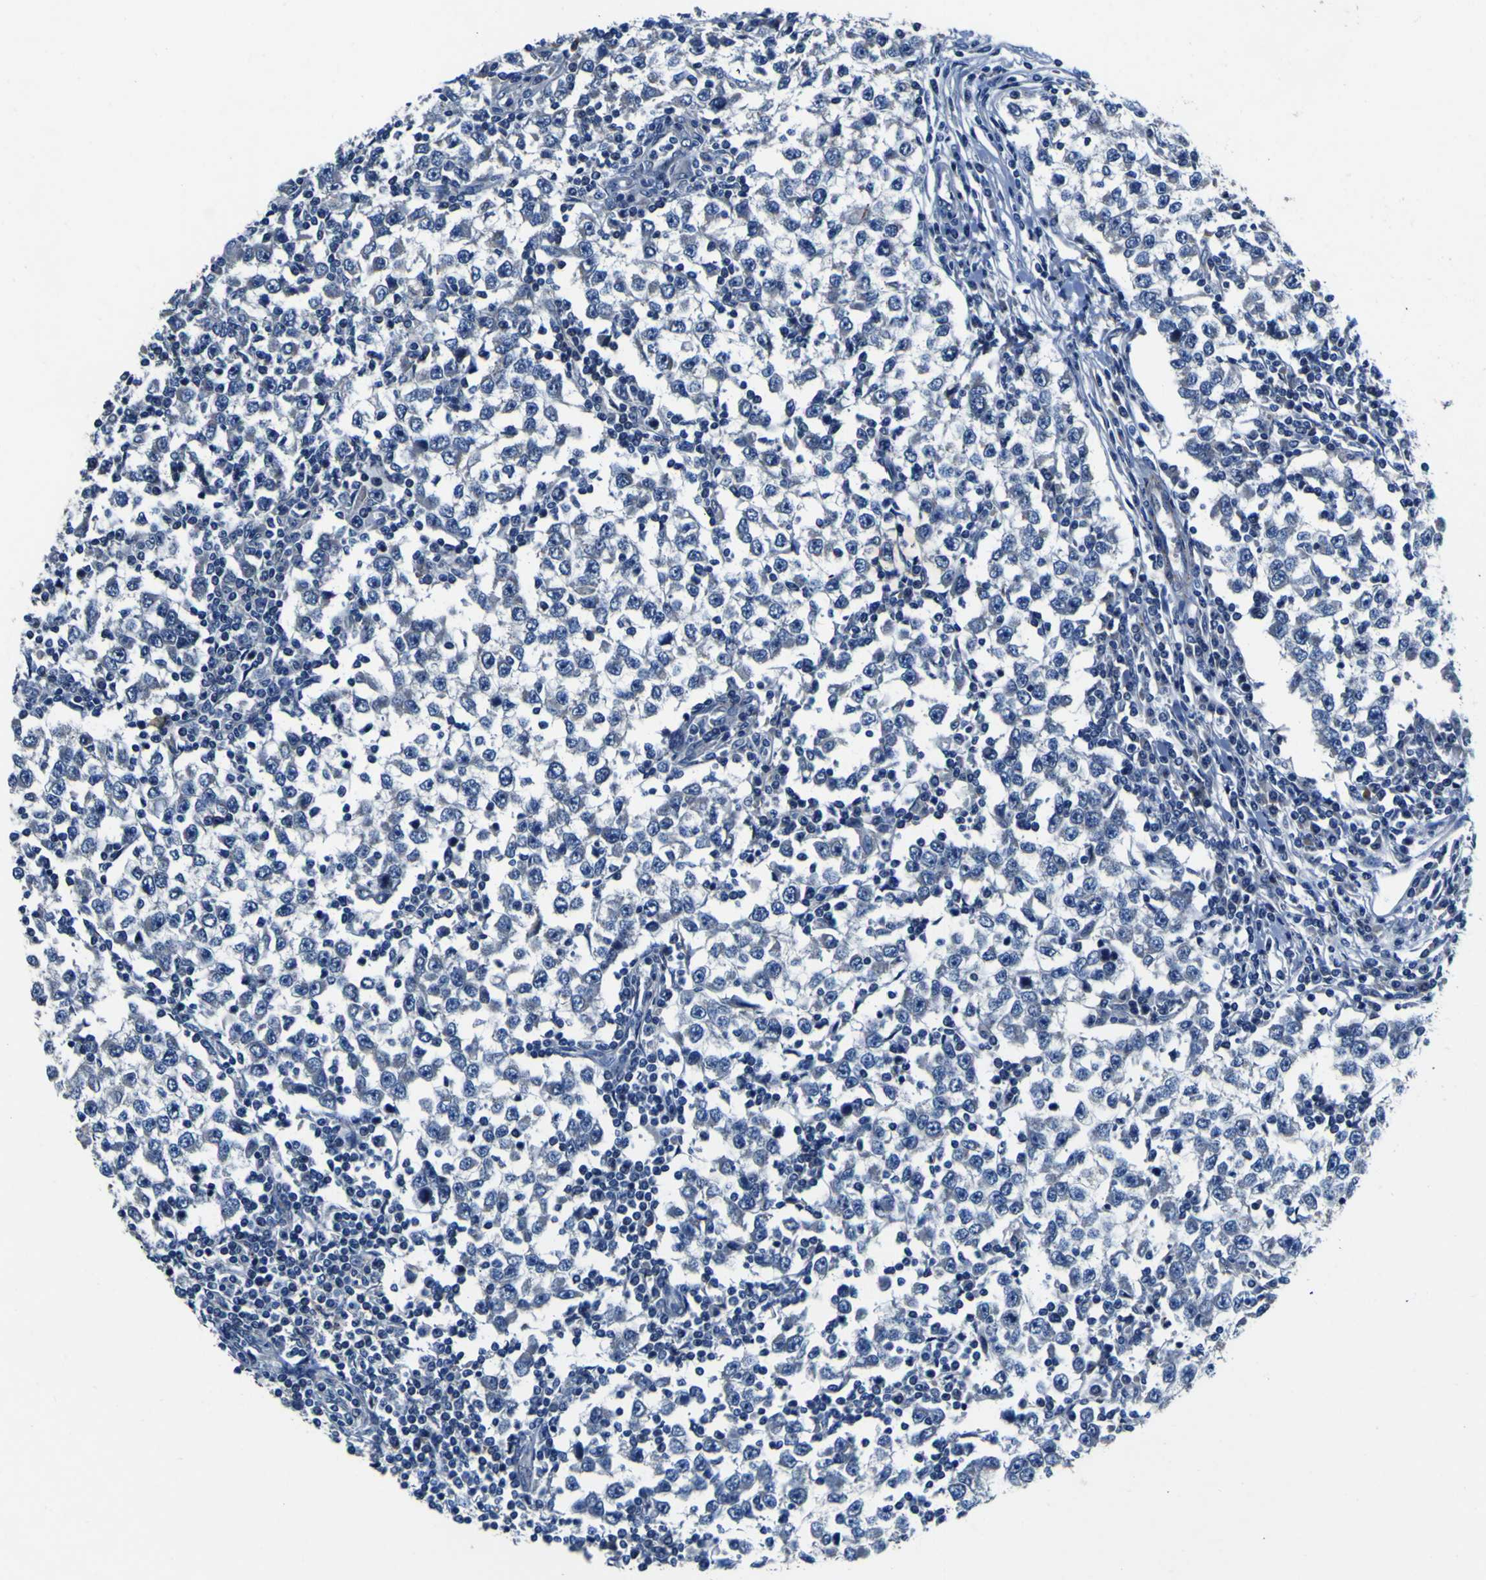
{"staining": {"intensity": "negative", "quantity": "none", "location": "none"}, "tissue": "testis cancer", "cell_type": "Tumor cells", "image_type": "cancer", "snomed": [{"axis": "morphology", "description": "Seminoma, NOS"}, {"axis": "topography", "description": "Testis"}], "caption": "Immunohistochemistry micrograph of neoplastic tissue: human seminoma (testis) stained with DAB (3,3'-diaminobenzidine) shows no significant protein expression in tumor cells.", "gene": "AGAP3", "patient": {"sex": "male", "age": 65}}